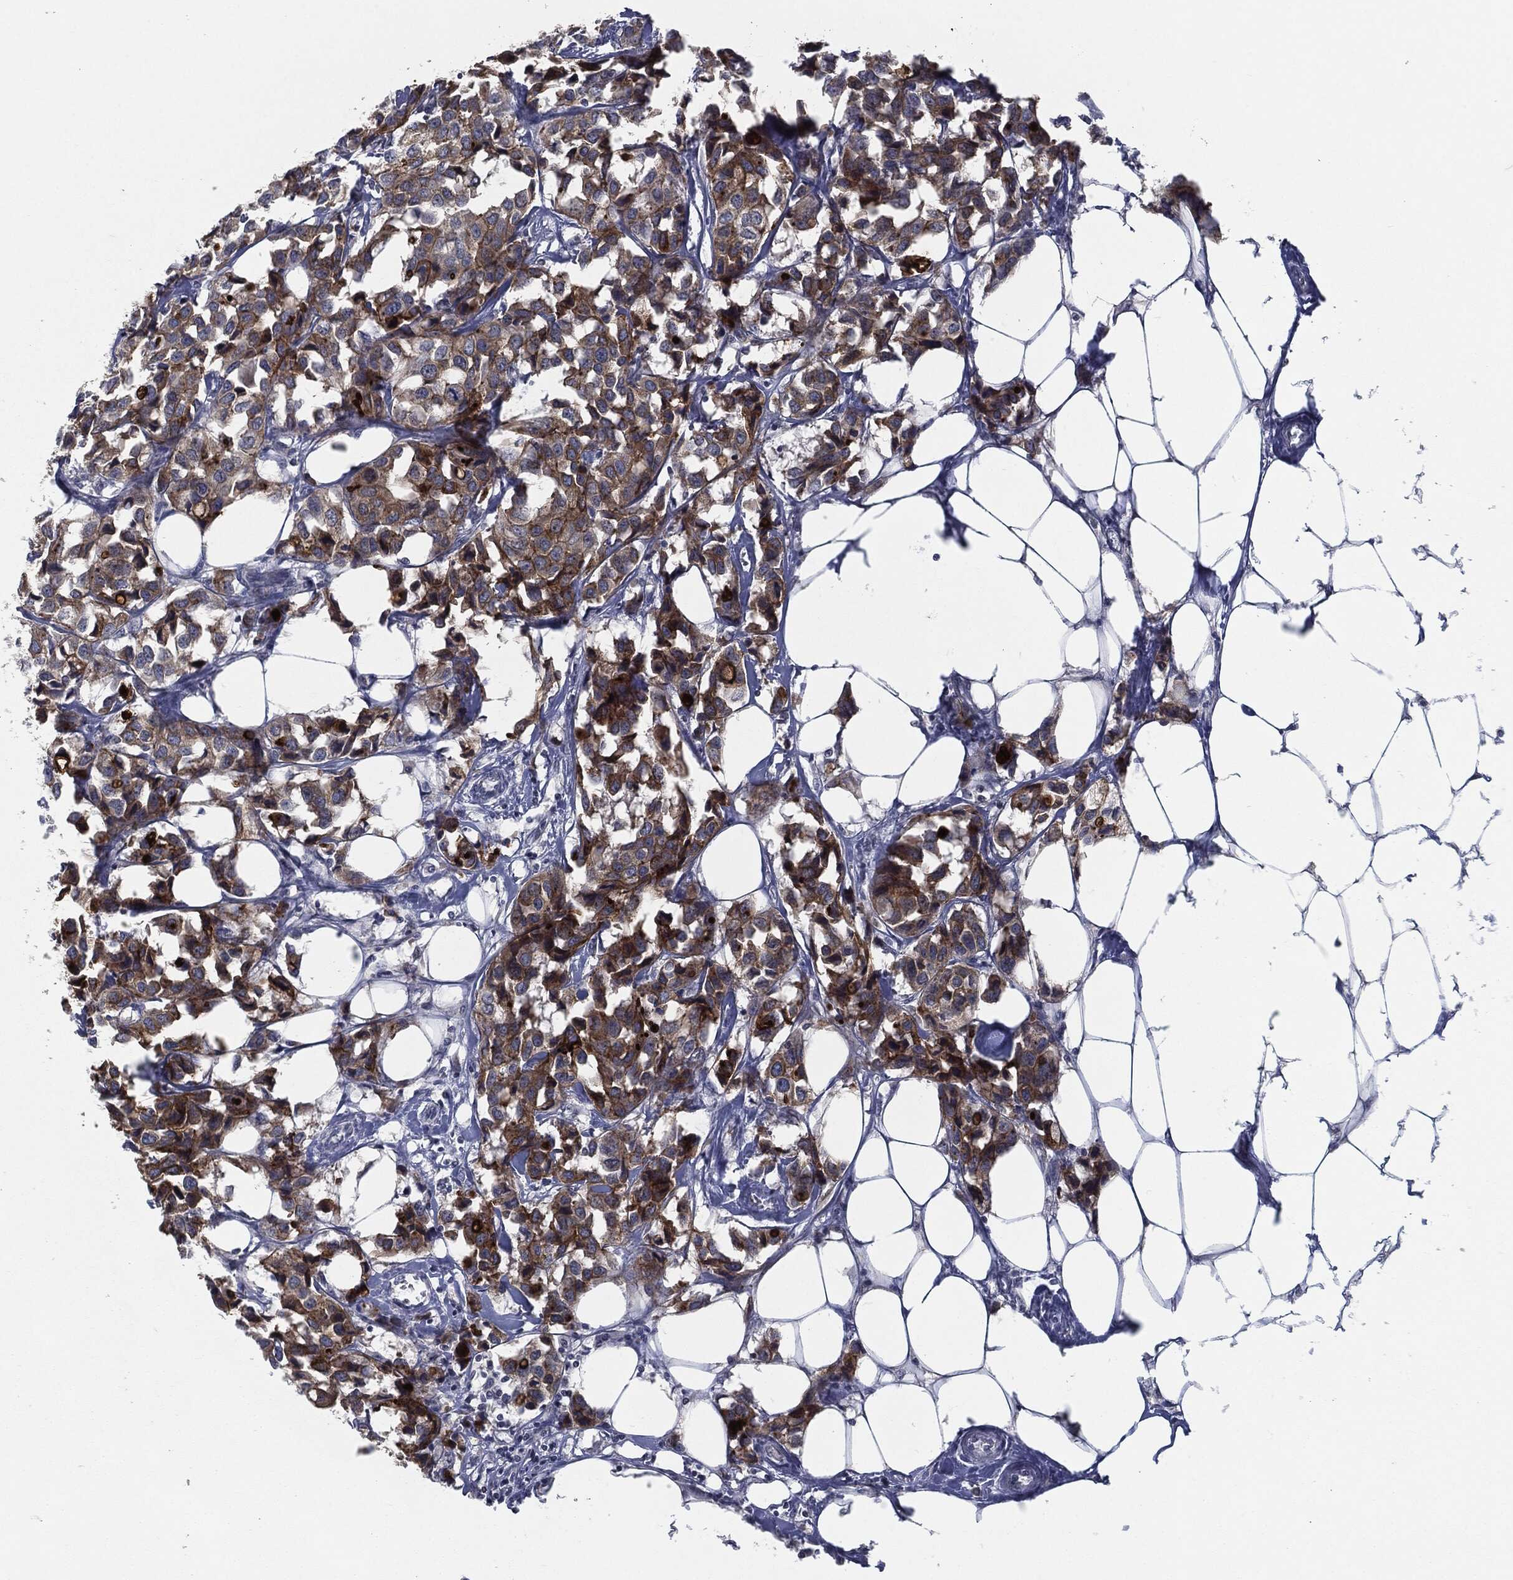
{"staining": {"intensity": "moderate", "quantity": "25%-75%", "location": "cytoplasmic/membranous"}, "tissue": "breast cancer", "cell_type": "Tumor cells", "image_type": "cancer", "snomed": [{"axis": "morphology", "description": "Duct carcinoma"}, {"axis": "topography", "description": "Breast"}], "caption": "Immunohistochemistry (IHC) (DAB) staining of human breast cancer shows moderate cytoplasmic/membranous protein positivity in approximately 25%-75% of tumor cells. (DAB IHC, brown staining for protein, blue staining for nuclei).", "gene": "PROM1", "patient": {"sex": "female", "age": 80}}